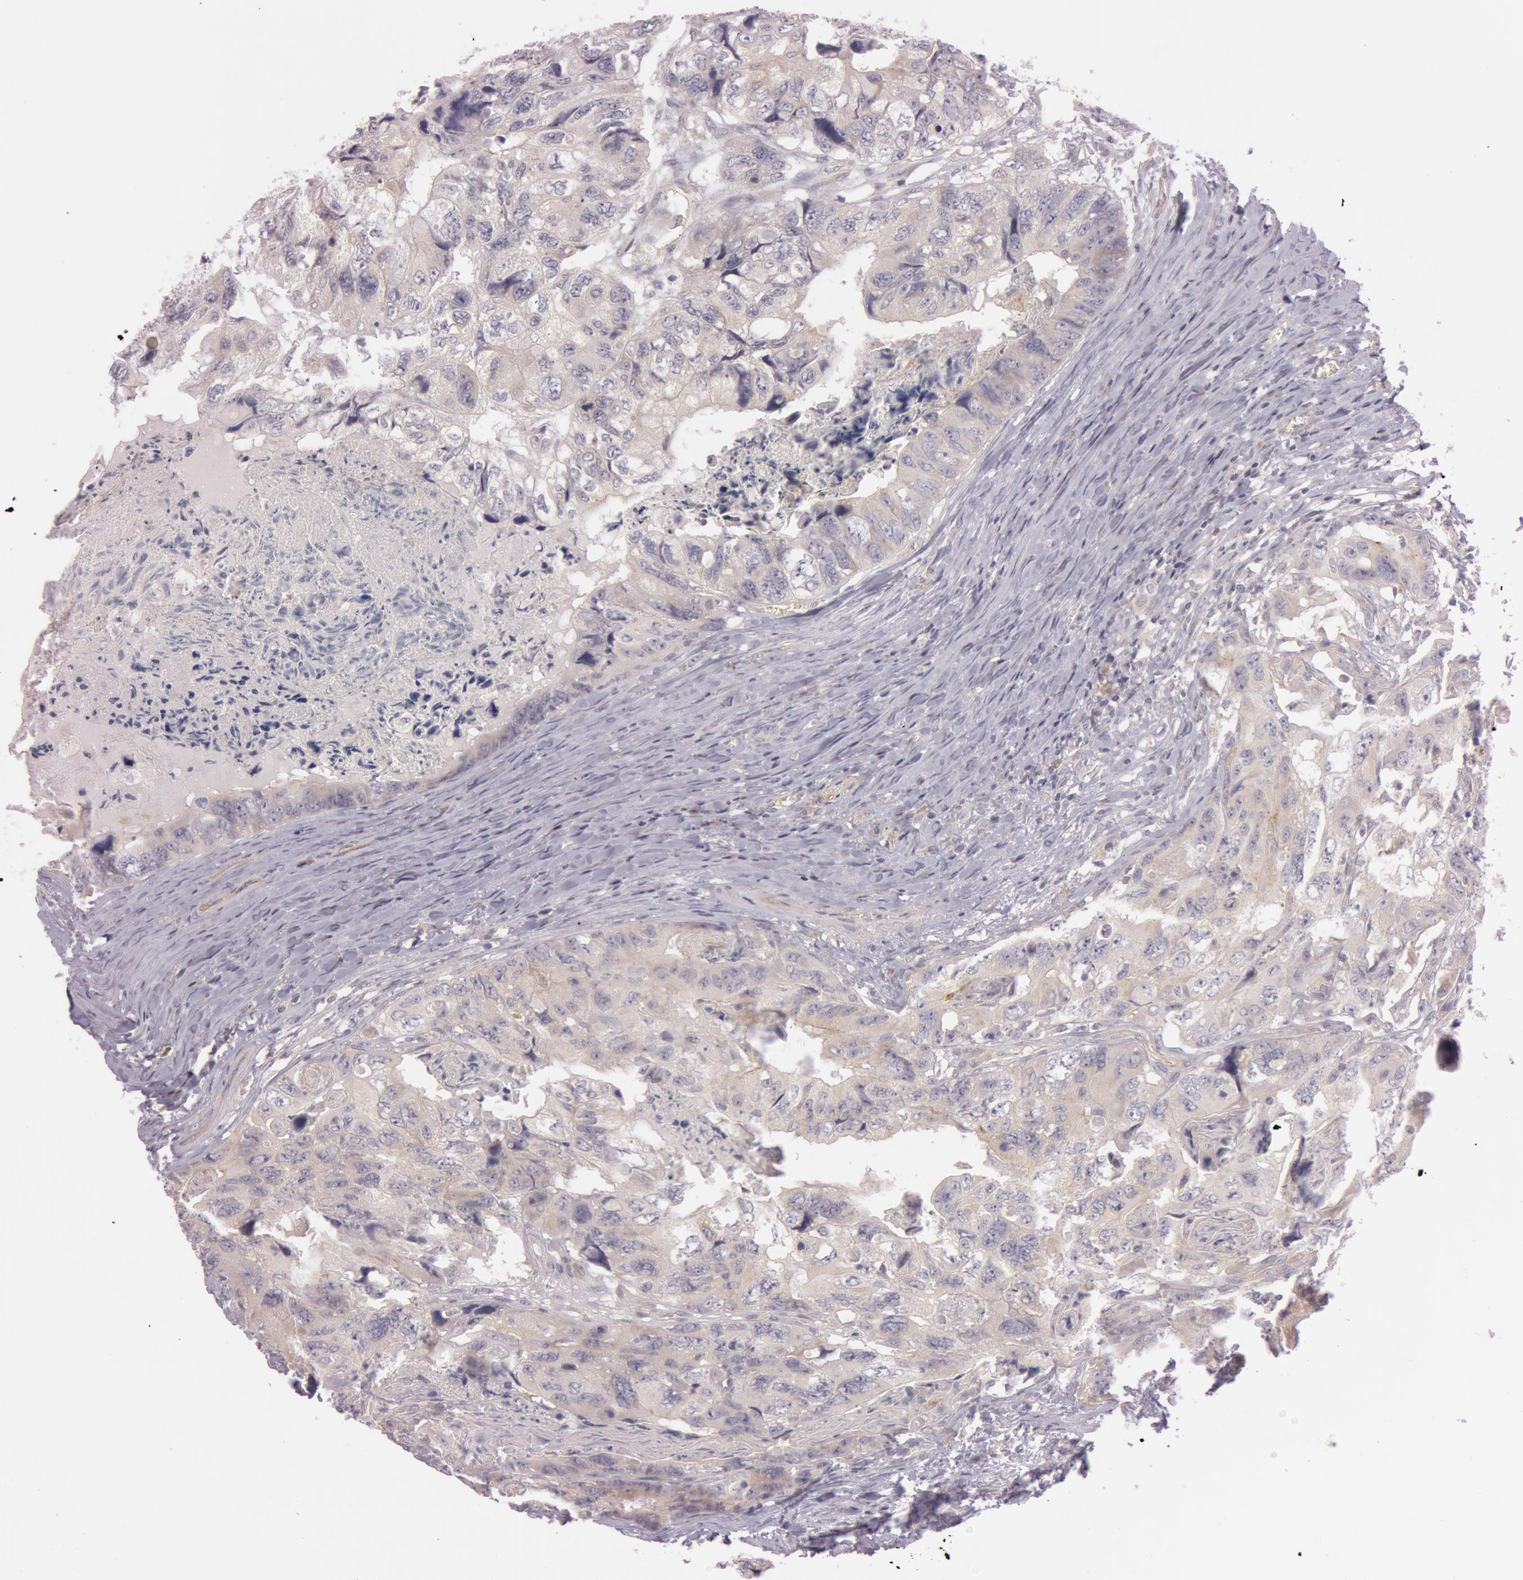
{"staining": {"intensity": "weak", "quantity": "25%-75%", "location": "cytoplasmic/membranous"}, "tissue": "colorectal cancer", "cell_type": "Tumor cells", "image_type": "cancer", "snomed": [{"axis": "morphology", "description": "Adenocarcinoma, NOS"}, {"axis": "topography", "description": "Rectum"}], "caption": "Immunohistochemistry (IHC) (DAB (3,3'-diaminobenzidine)) staining of adenocarcinoma (colorectal) reveals weak cytoplasmic/membranous protein staining in about 25%-75% of tumor cells. The protein is stained brown, and the nuclei are stained in blue (DAB (3,3'-diaminobenzidine) IHC with brightfield microscopy, high magnification).", "gene": "RALGAPA1", "patient": {"sex": "female", "age": 82}}